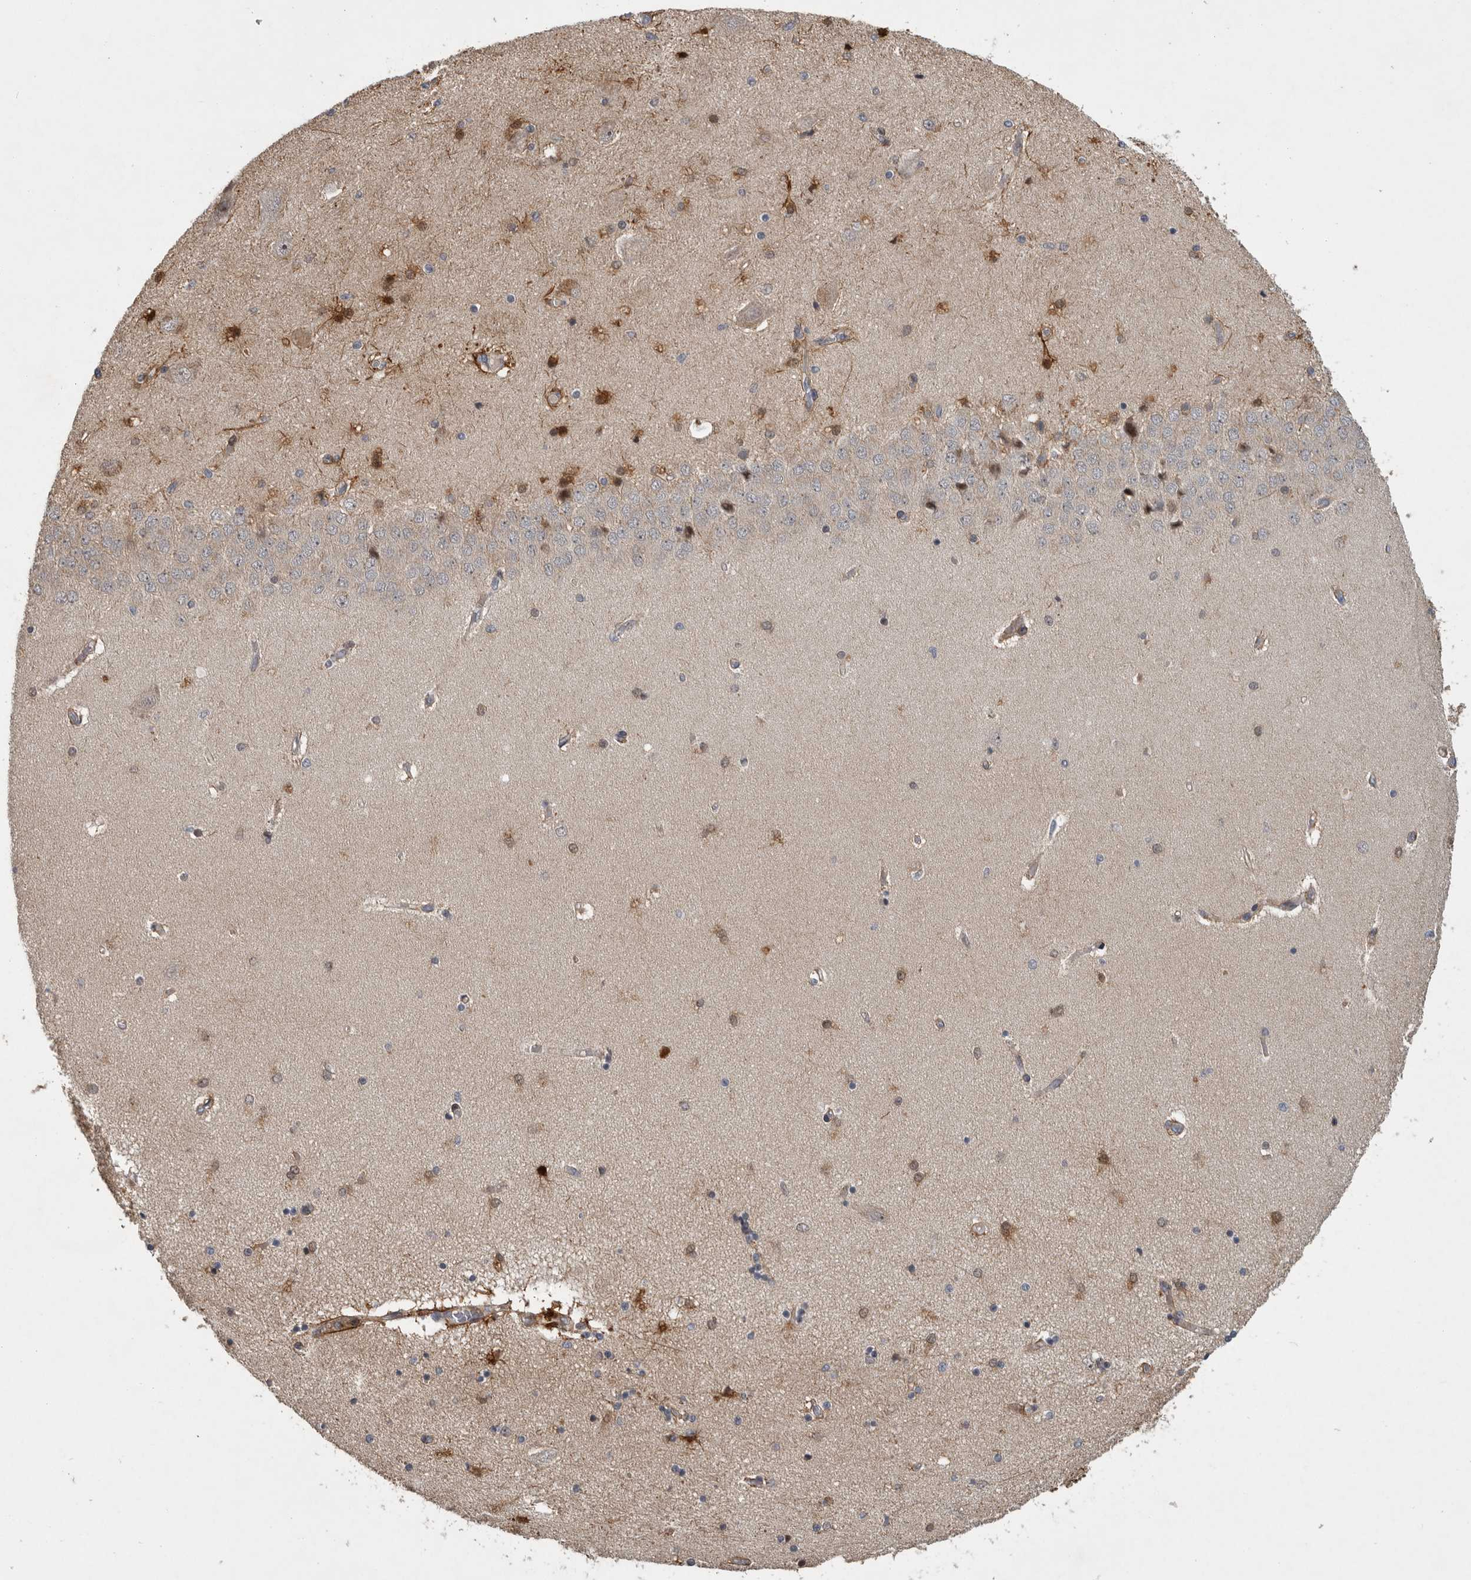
{"staining": {"intensity": "moderate", "quantity": "25%-75%", "location": "cytoplasmic/membranous,nuclear"}, "tissue": "hippocampus", "cell_type": "Glial cells", "image_type": "normal", "snomed": [{"axis": "morphology", "description": "Normal tissue, NOS"}, {"axis": "topography", "description": "Hippocampus"}], "caption": "Protein analysis of unremarkable hippocampus shows moderate cytoplasmic/membranous,nuclear positivity in about 25%-75% of glial cells. The staining is performed using DAB (3,3'-diaminobenzidine) brown chromogen to label protein expression. The nuclei are counter-stained blue using hematoxylin.", "gene": "MPDZ", "patient": {"sex": "female", "age": 54}}